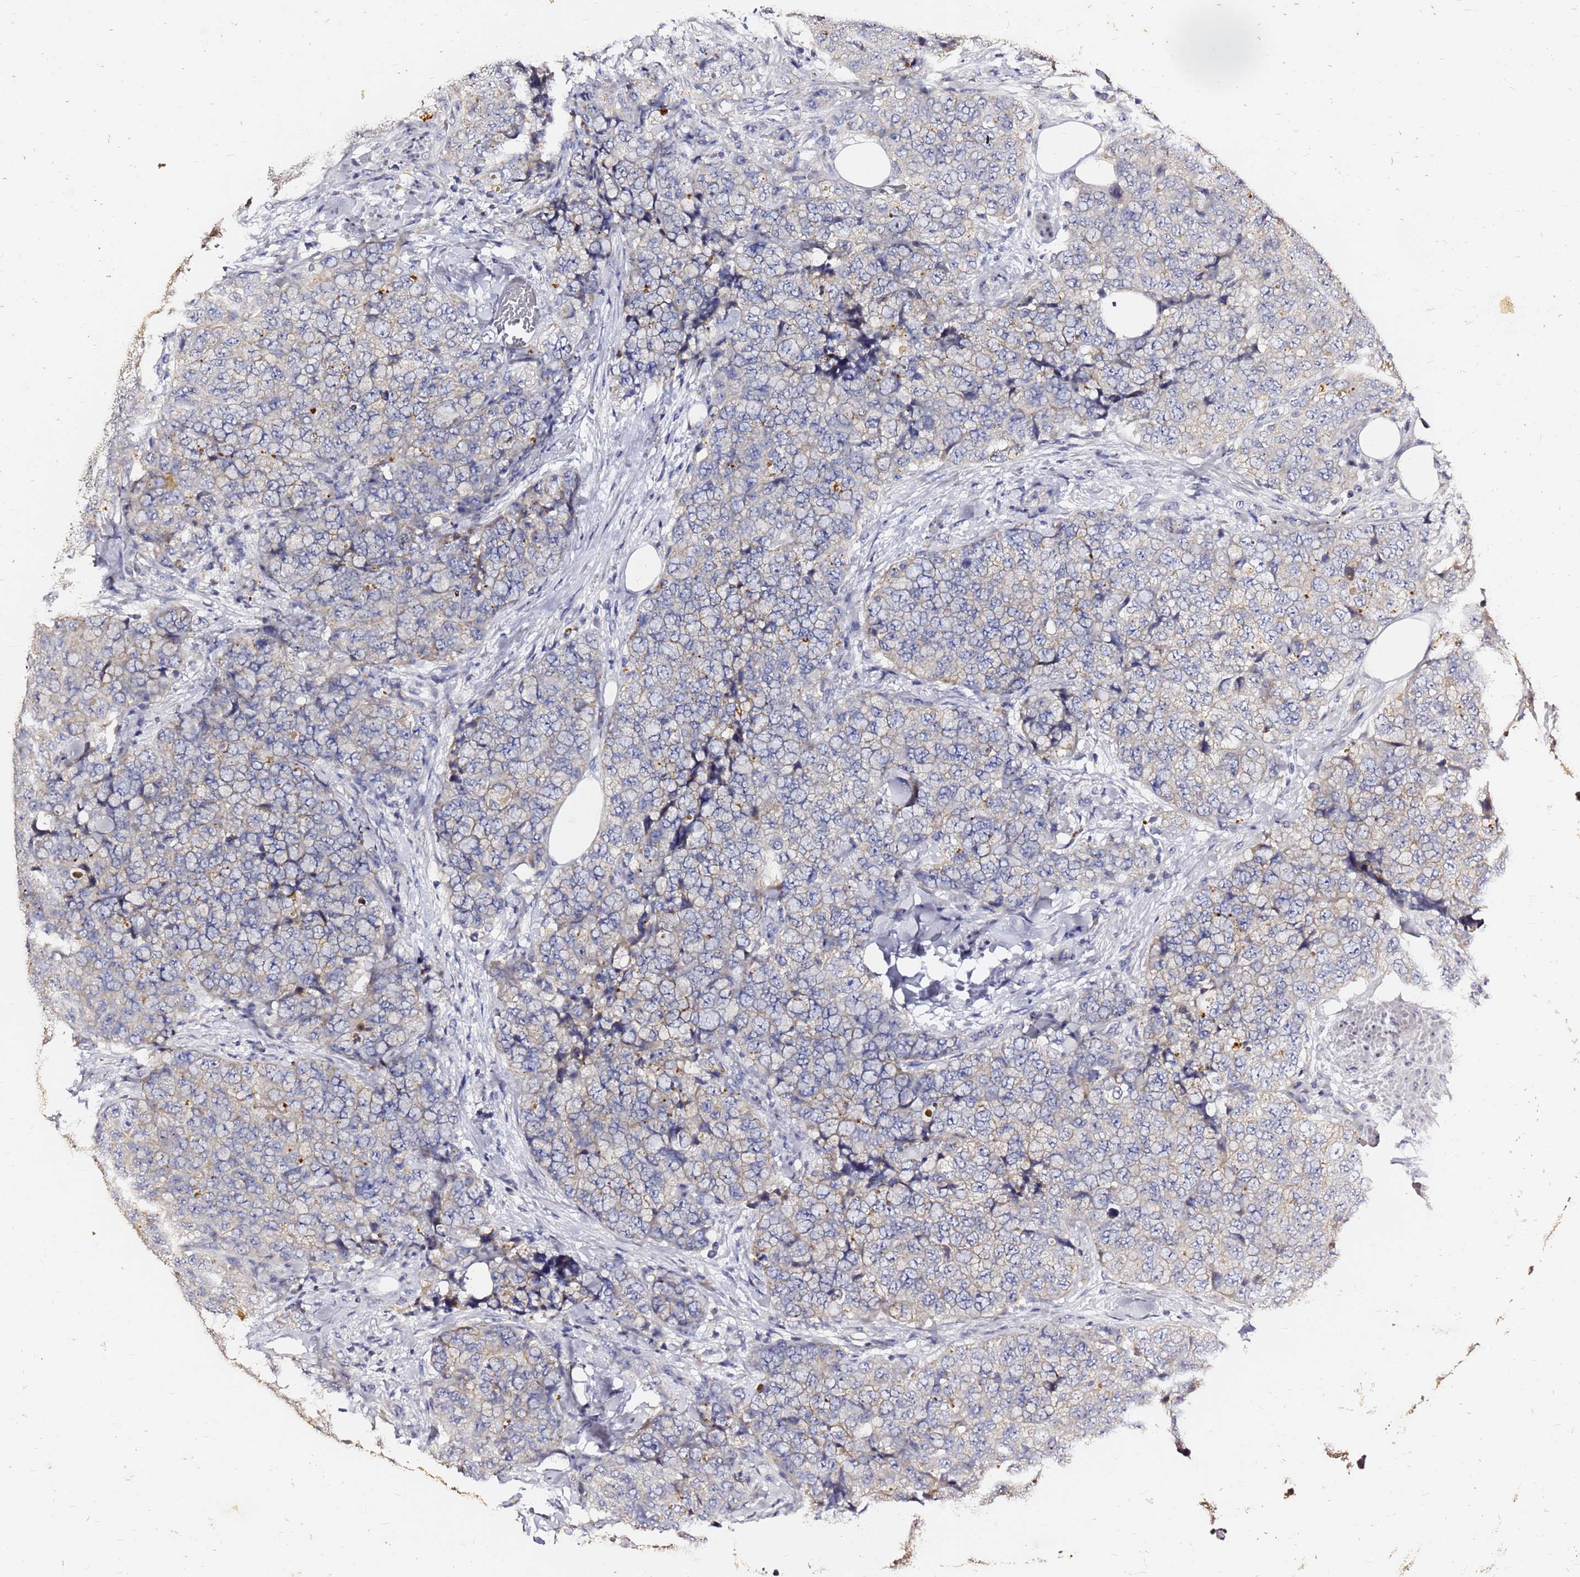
{"staining": {"intensity": "negative", "quantity": "none", "location": "none"}, "tissue": "urothelial cancer", "cell_type": "Tumor cells", "image_type": "cancer", "snomed": [{"axis": "morphology", "description": "Urothelial carcinoma, High grade"}, {"axis": "topography", "description": "Urinary bladder"}], "caption": "A micrograph of human urothelial cancer is negative for staining in tumor cells. (DAB immunohistochemistry, high magnification).", "gene": "FAM183A", "patient": {"sex": "female", "age": 78}}